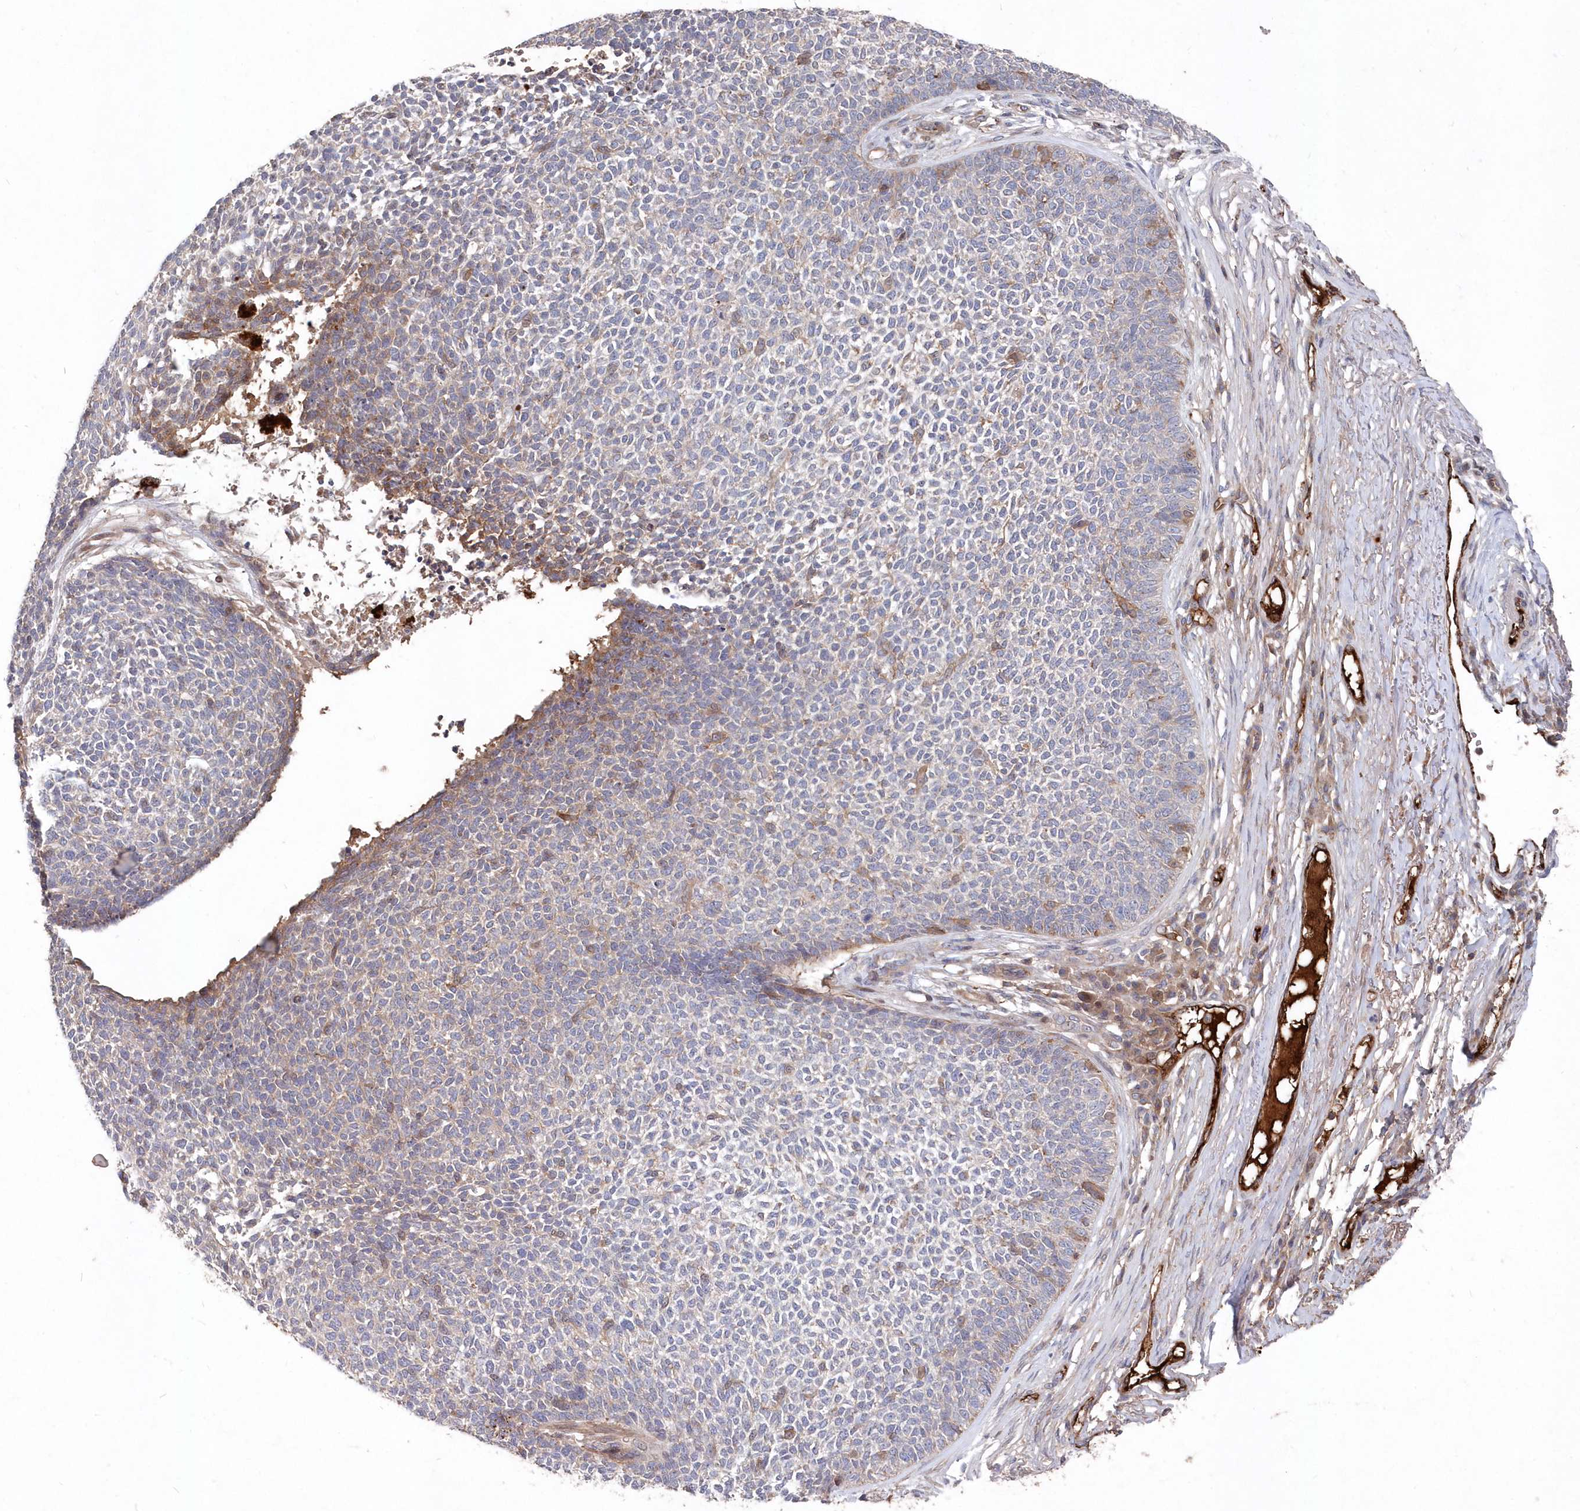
{"staining": {"intensity": "moderate", "quantity": "<25%", "location": "cytoplasmic/membranous"}, "tissue": "skin cancer", "cell_type": "Tumor cells", "image_type": "cancer", "snomed": [{"axis": "morphology", "description": "Basal cell carcinoma"}, {"axis": "topography", "description": "Skin"}], "caption": "This micrograph demonstrates immunohistochemistry (IHC) staining of human skin cancer, with low moderate cytoplasmic/membranous positivity in about <25% of tumor cells.", "gene": "ABHD14B", "patient": {"sex": "female", "age": 84}}